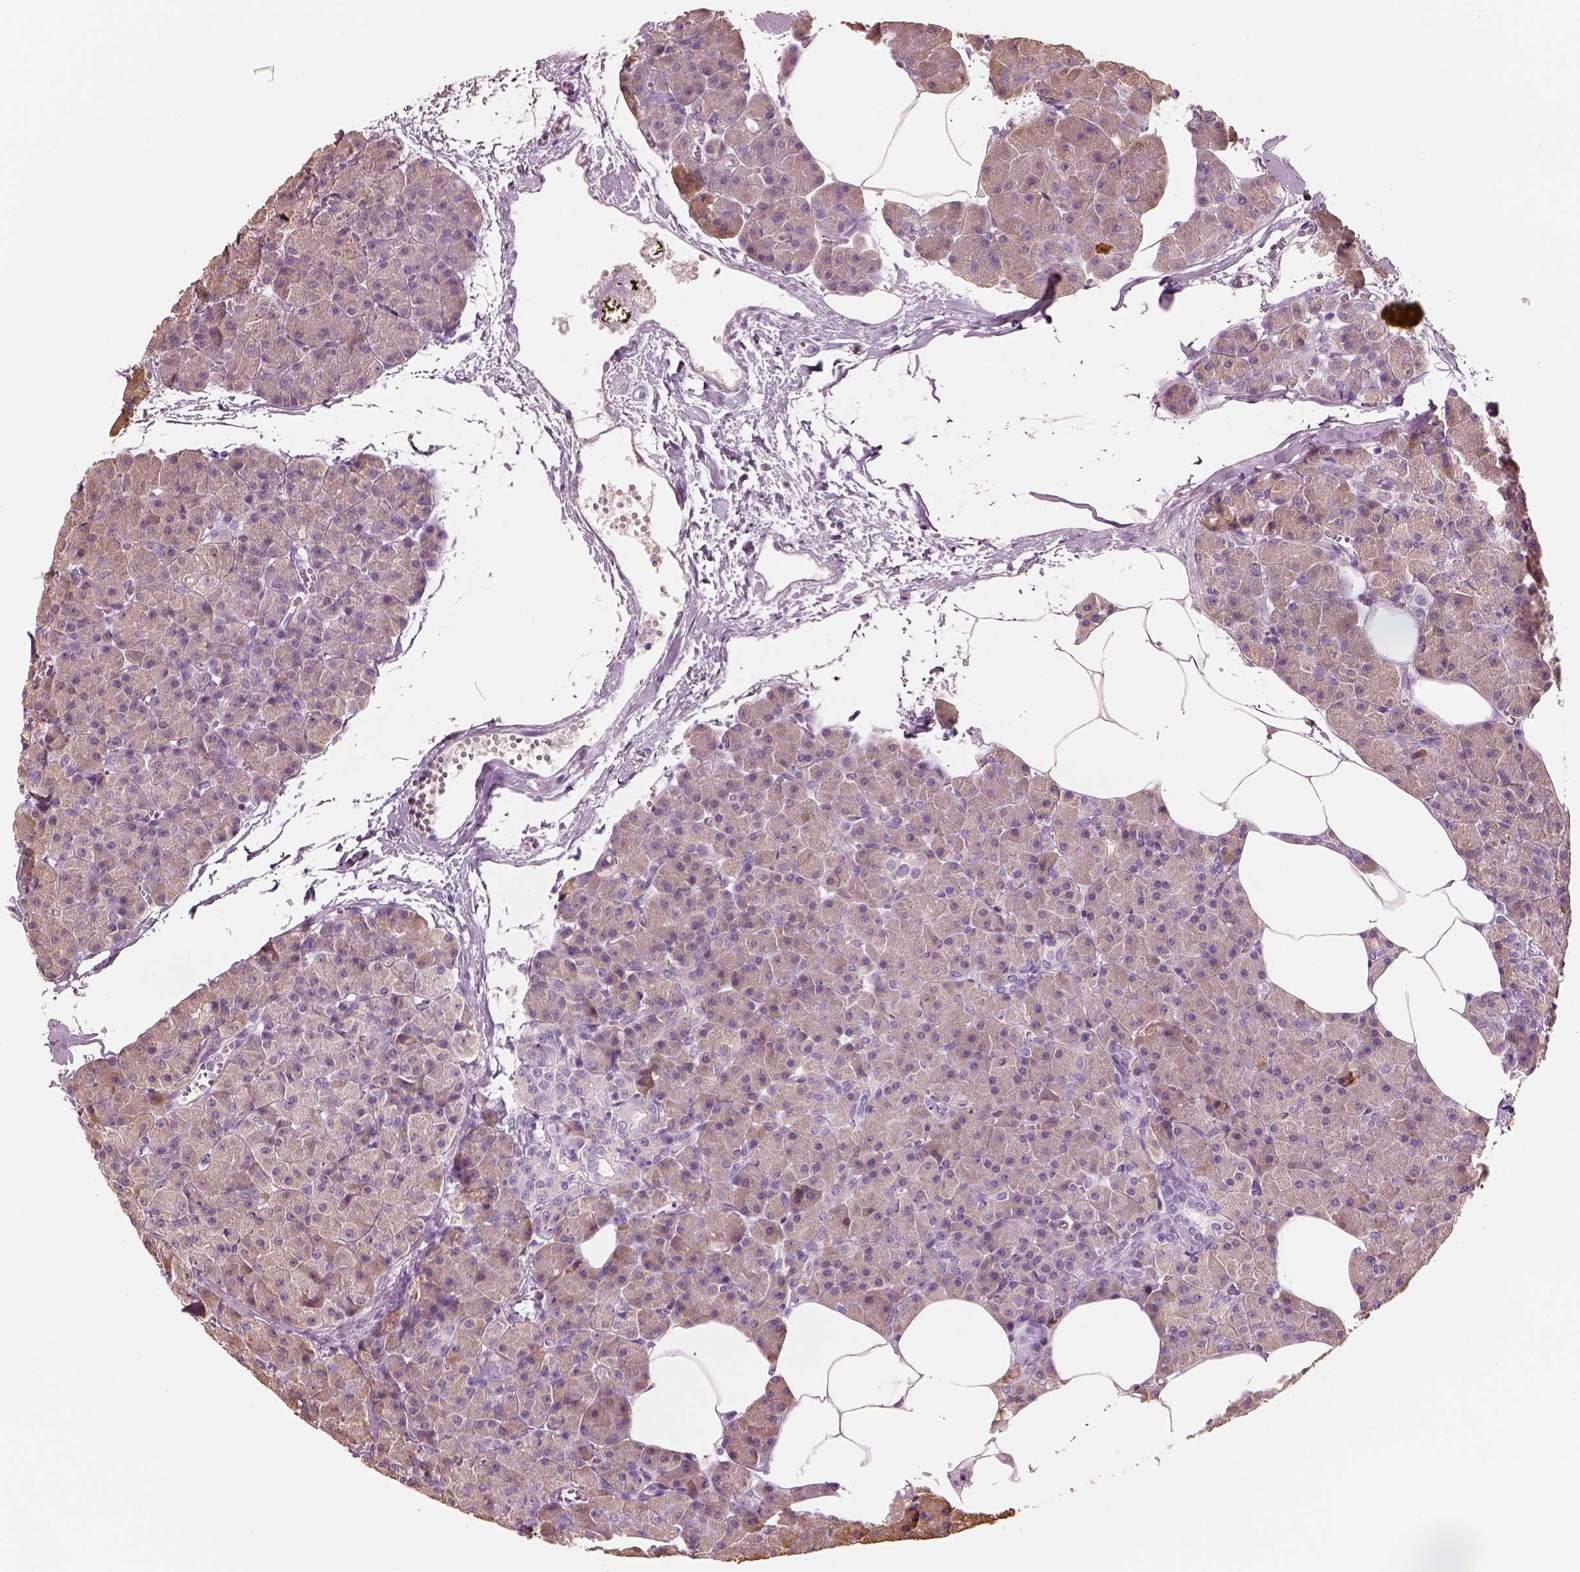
{"staining": {"intensity": "weak", "quantity": "25%-75%", "location": "cytoplasmic/membranous"}, "tissue": "pancreas", "cell_type": "Exocrine glandular cells", "image_type": "normal", "snomed": [{"axis": "morphology", "description": "Normal tissue, NOS"}, {"axis": "topography", "description": "Pancreas"}], "caption": "Immunohistochemistry staining of benign pancreas, which exhibits low levels of weak cytoplasmic/membranous positivity in about 25%-75% of exocrine glandular cells indicating weak cytoplasmic/membranous protein expression. The staining was performed using DAB (brown) for protein detection and nuclei were counterstained in hematoxylin (blue).", "gene": "PNOC", "patient": {"sex": "female", "age": 45}}